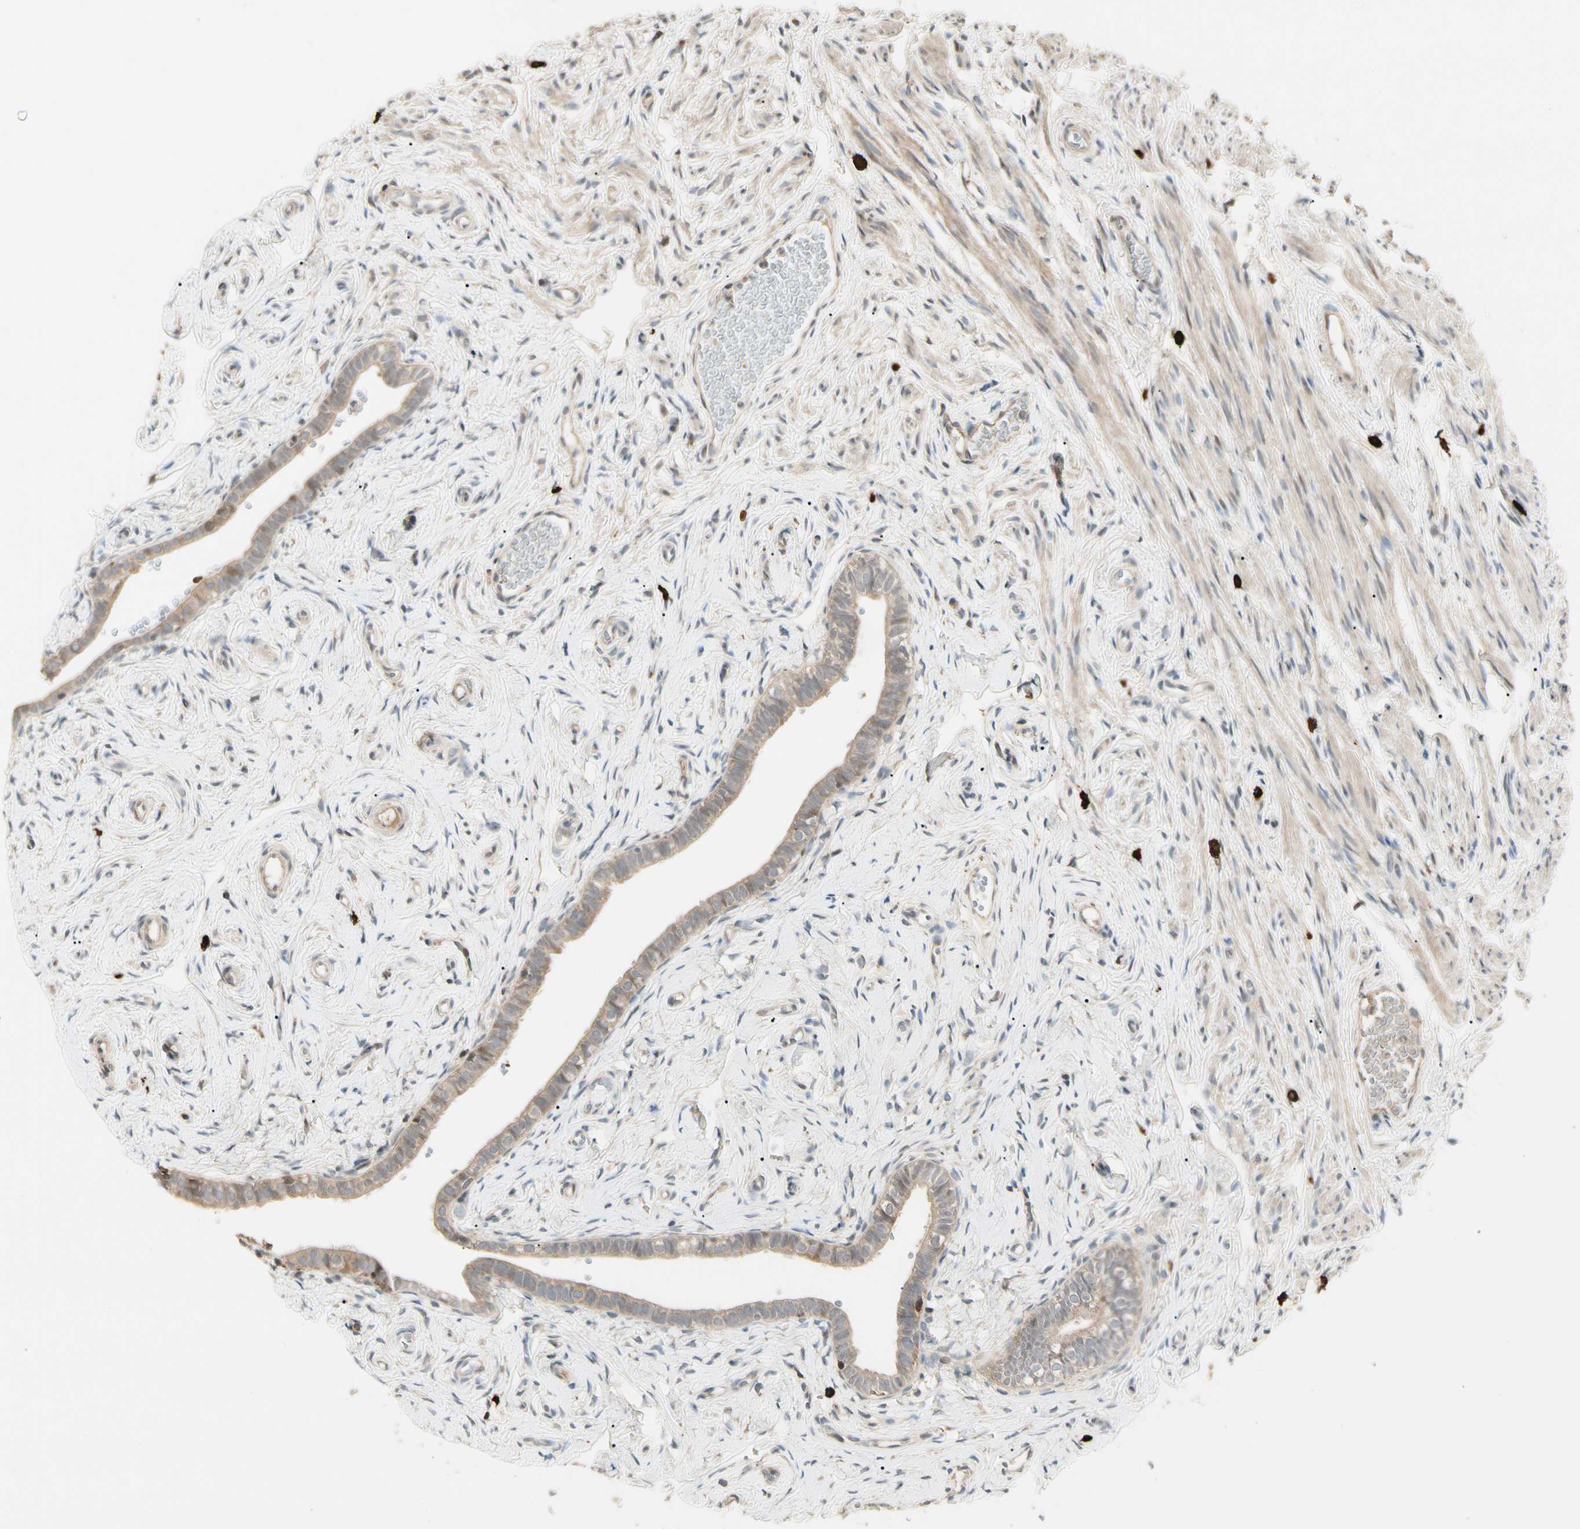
{"staining": {"intensity": "weak", "quantity": ">75%", "location": "cytoplasmic/membranous"}, "tissue": "fallopian tube", "cell_type": "Glandular cells", "image_type": "normal", "snomed": [{"axis": "morphology", "description": "Normal tissue, NOS"}, {"axis": "topography", "description": "Fallopian tube"}], "caption": "This histopathology image reveals IHC staining of unremarkable fallopian tube, with low weak cytoplasmic/membranous staining in about >75% of glandular cells.", "gene": "ATG4C", "patient": {"sex": "female", "age": 71}}